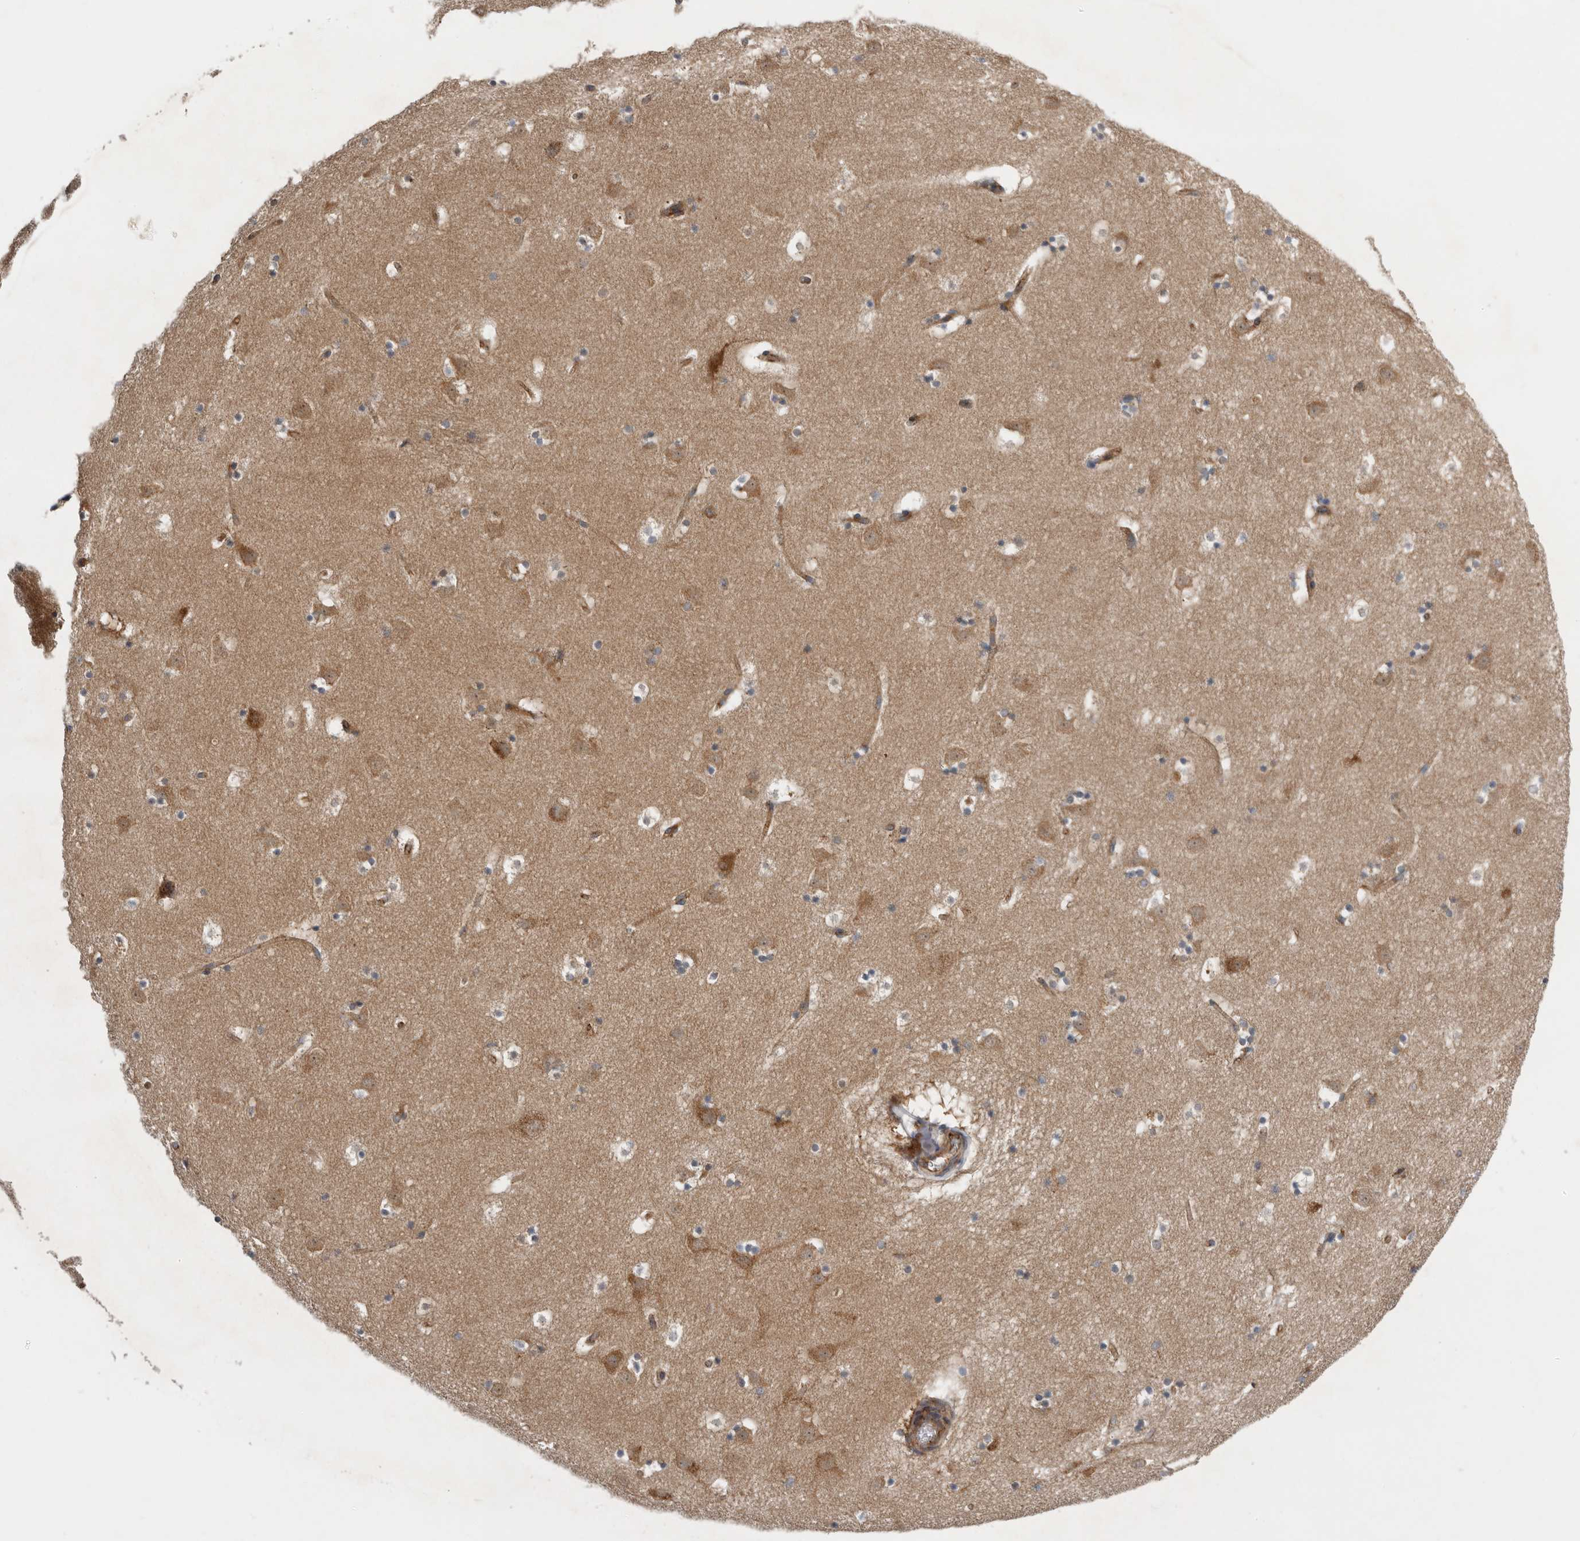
{"staining": {"intensity": "moderate", "quantity": "<25%", "location": "cytoplasmic/membranous"}, "tissue": "caudate", "cell_type": "Glial cells", "image_type": "normal", "snomed": [{"axis": "morphology", "description": "Normal tissue, NOS"}, {"axis": "topography", "description": "Lateral ventricle wall"}], "caption": "Protein analysis of normal caudate displays moderate cytoplasmic/membranous staining in about <25% of glial cells. Immunohistochemistry (ihc) stains the protein of interest in brown and the nuclei are stained blue.", "gene": "LUZP1", "patient": {"sex": "male", "age": 45}}